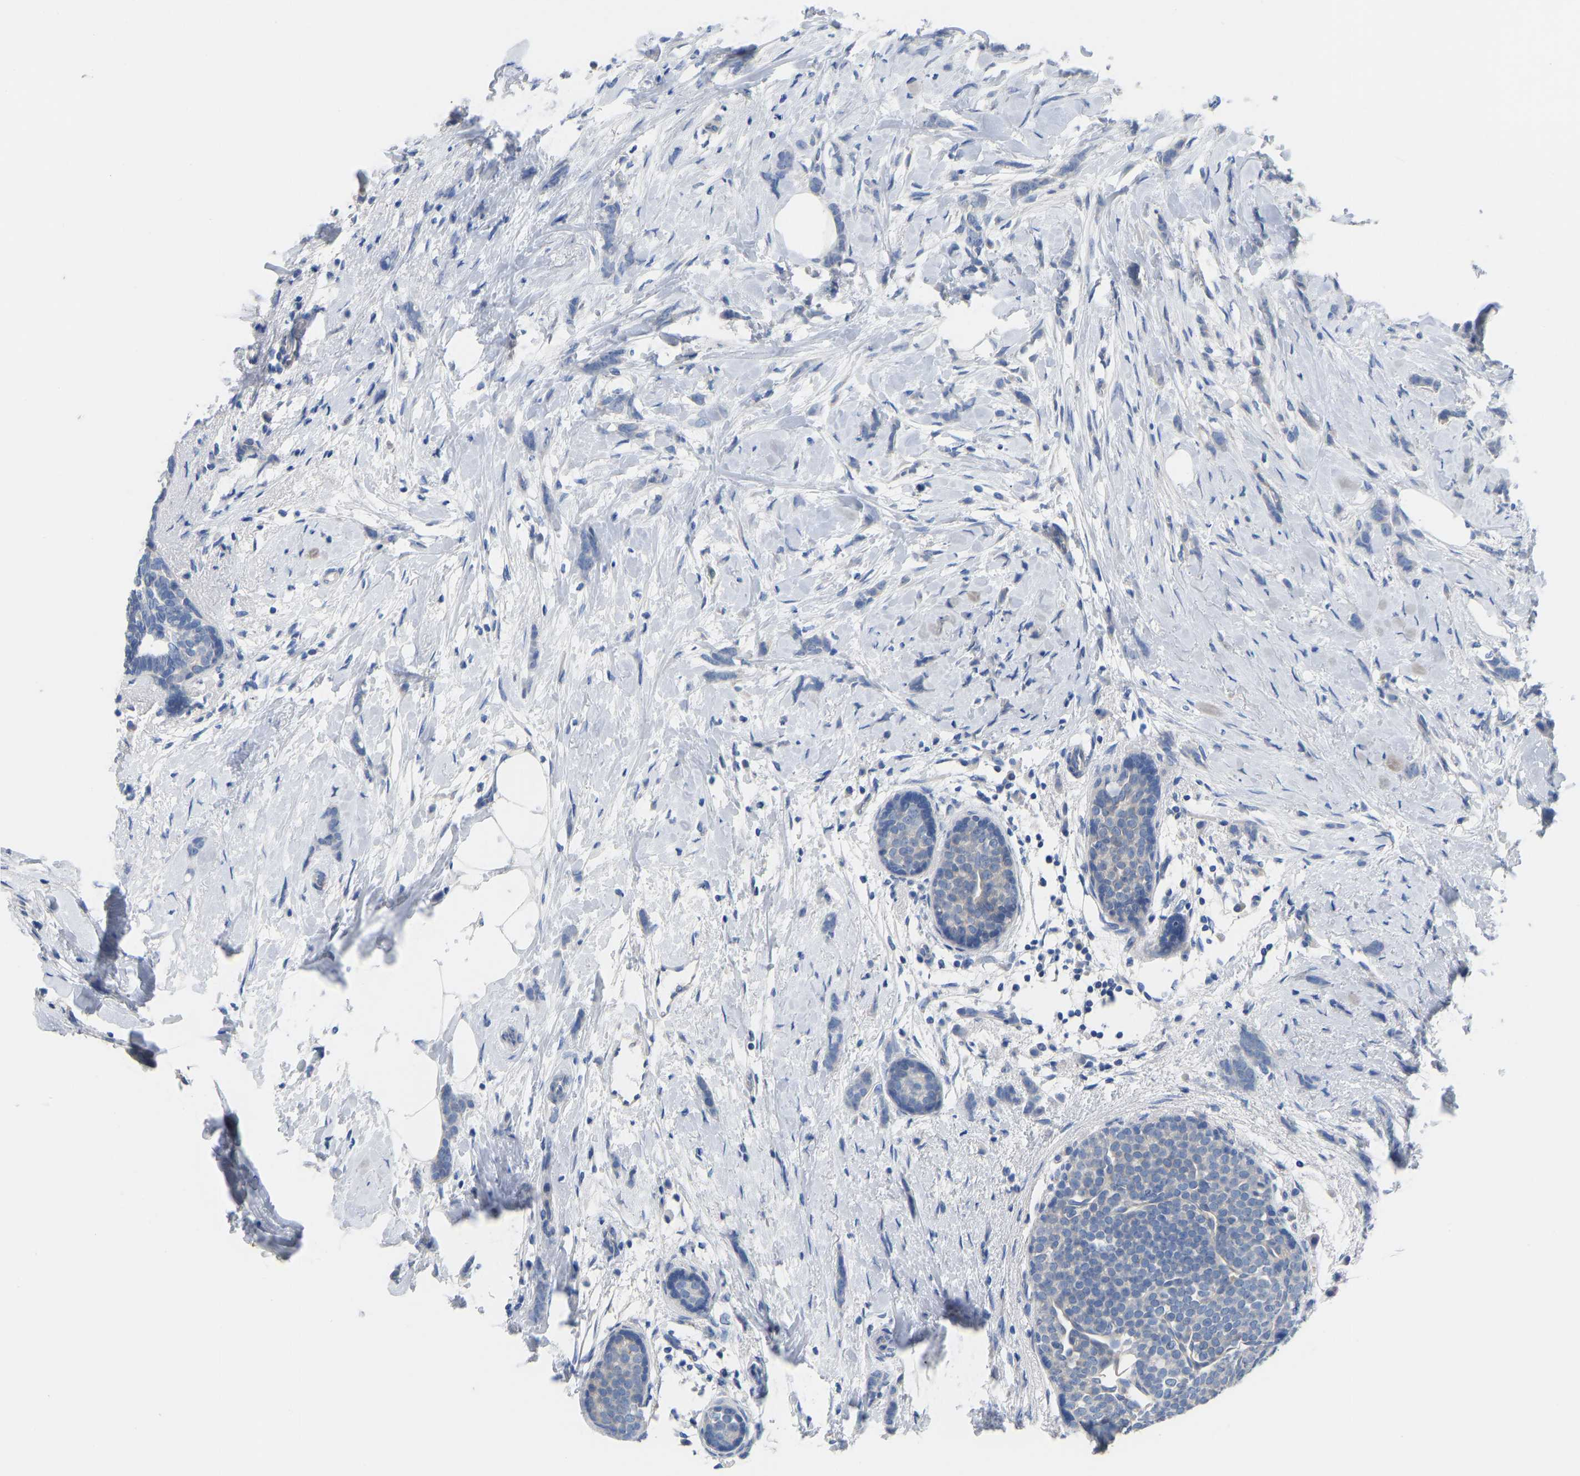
{"staining": {"intensity": "negative", "quantity": "none", "location": "none"}, "tissue": "breast cancer", "cell_type": "Tumor cells", "image_type": "cancer", "snomed": [{"axis": "morphology", "description": "Lobular carcinoma, in situ"}, {"axis": "morphology", "description": "Lobular carcinoma"}, {"axis": "topography", "description": "Breast"}], "caption": "A high-resolution micrograph shows IHC staining of breast cancer, which demonstrates no significant staining in tumor cells.", "gene": "OLIG2", "patient": {"sex": "female", "age": 41}}